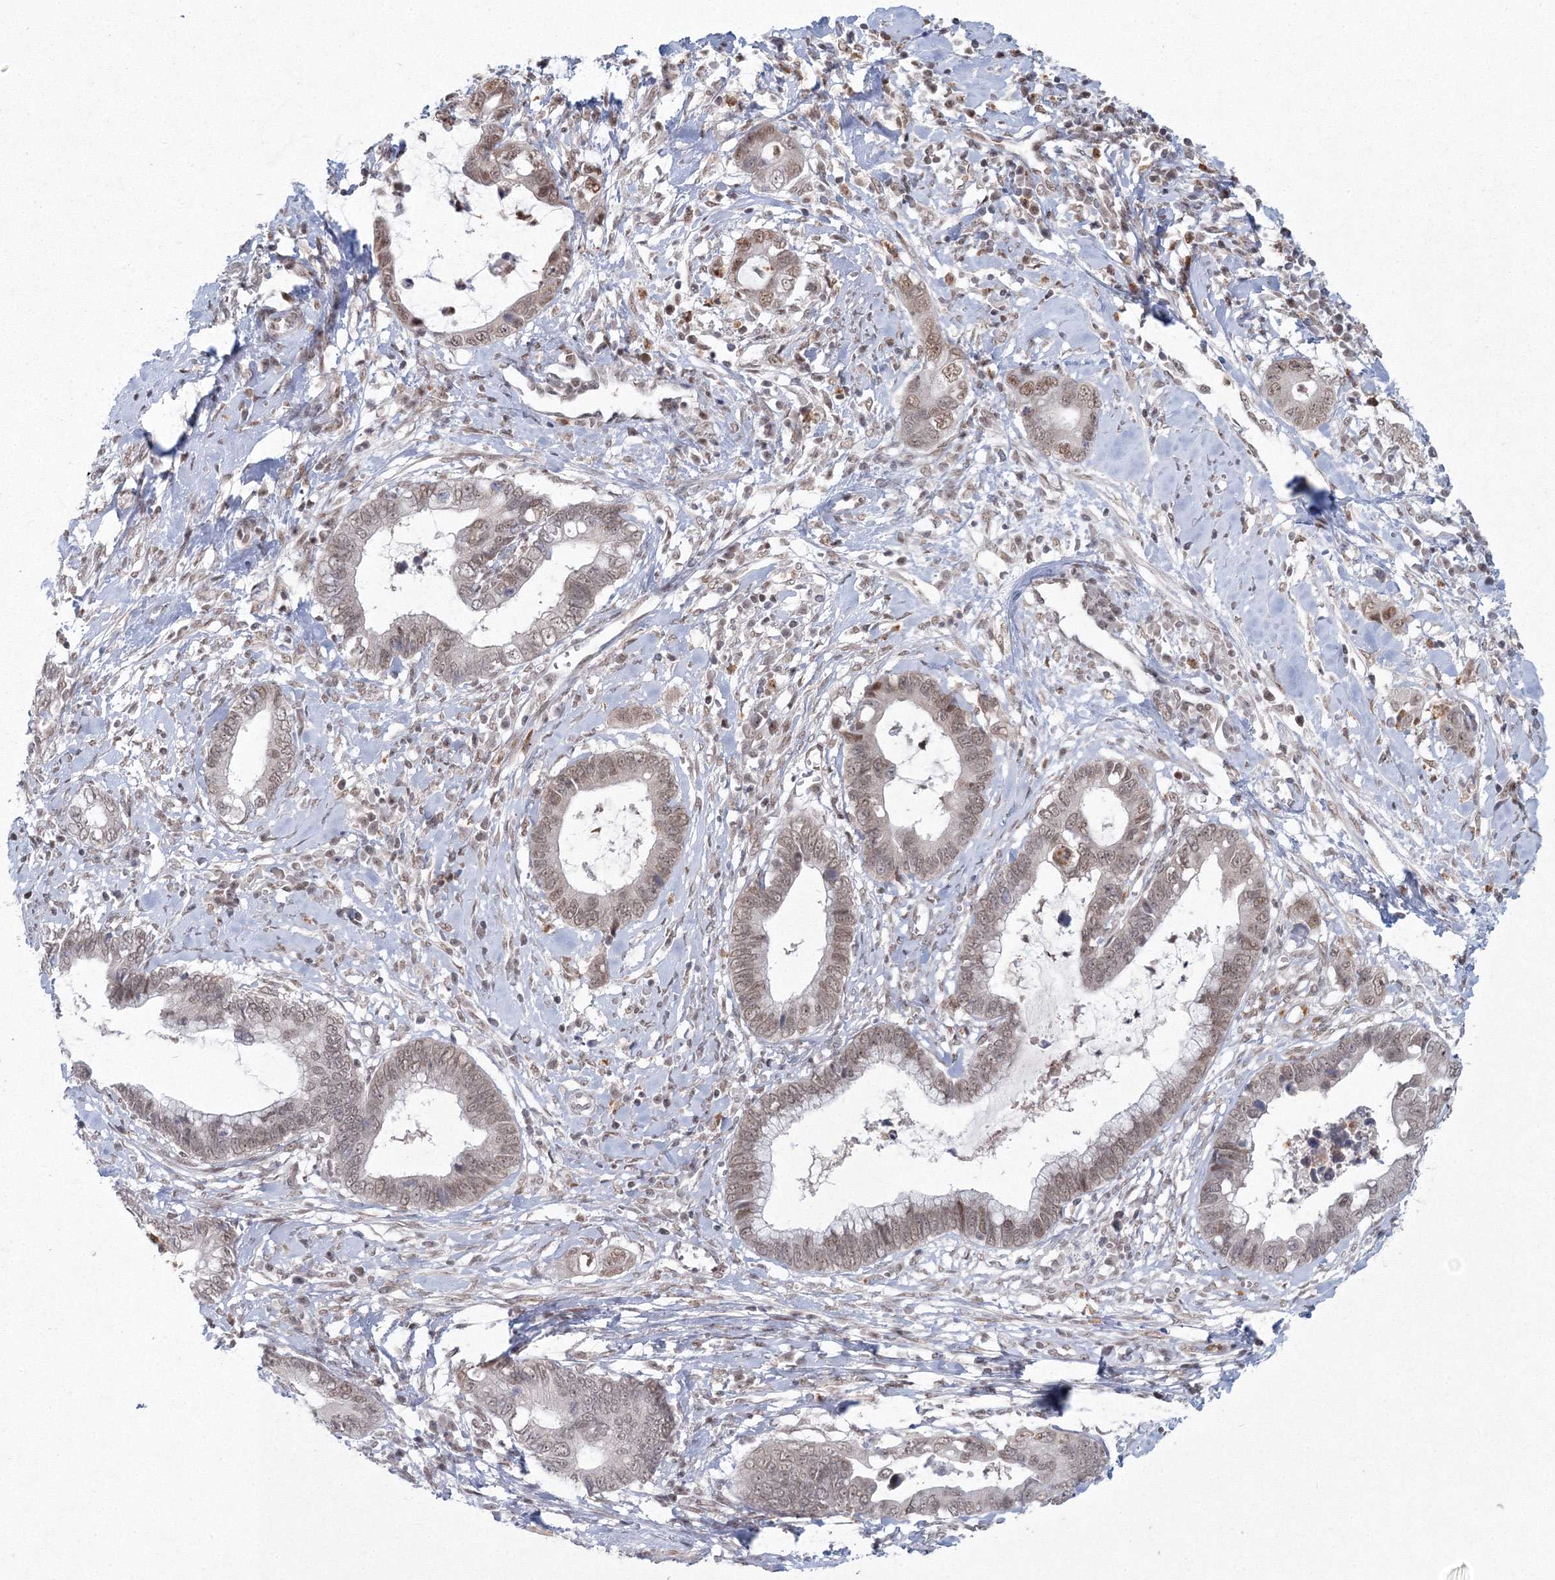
{"staining": {"intensity": "weak", "quantity": ">75%", "location": "nuclear"}, "tissue": "cervical cancer", "cell_type": "Tumor cells", "image_type": "cancer", "snomed": [{"axis": "morphology", "description": "Adenocarcinoma, NOS"}, {"axis": "topography", "description": "Cervix"}], "caption": "Protein staining of adenocarcinoma (cervical) tissue reveals weak nuclear staining in about >75% of tumor cells.", "gene": "C3orf33", "patient": {"sex": "female", "age": 44}}